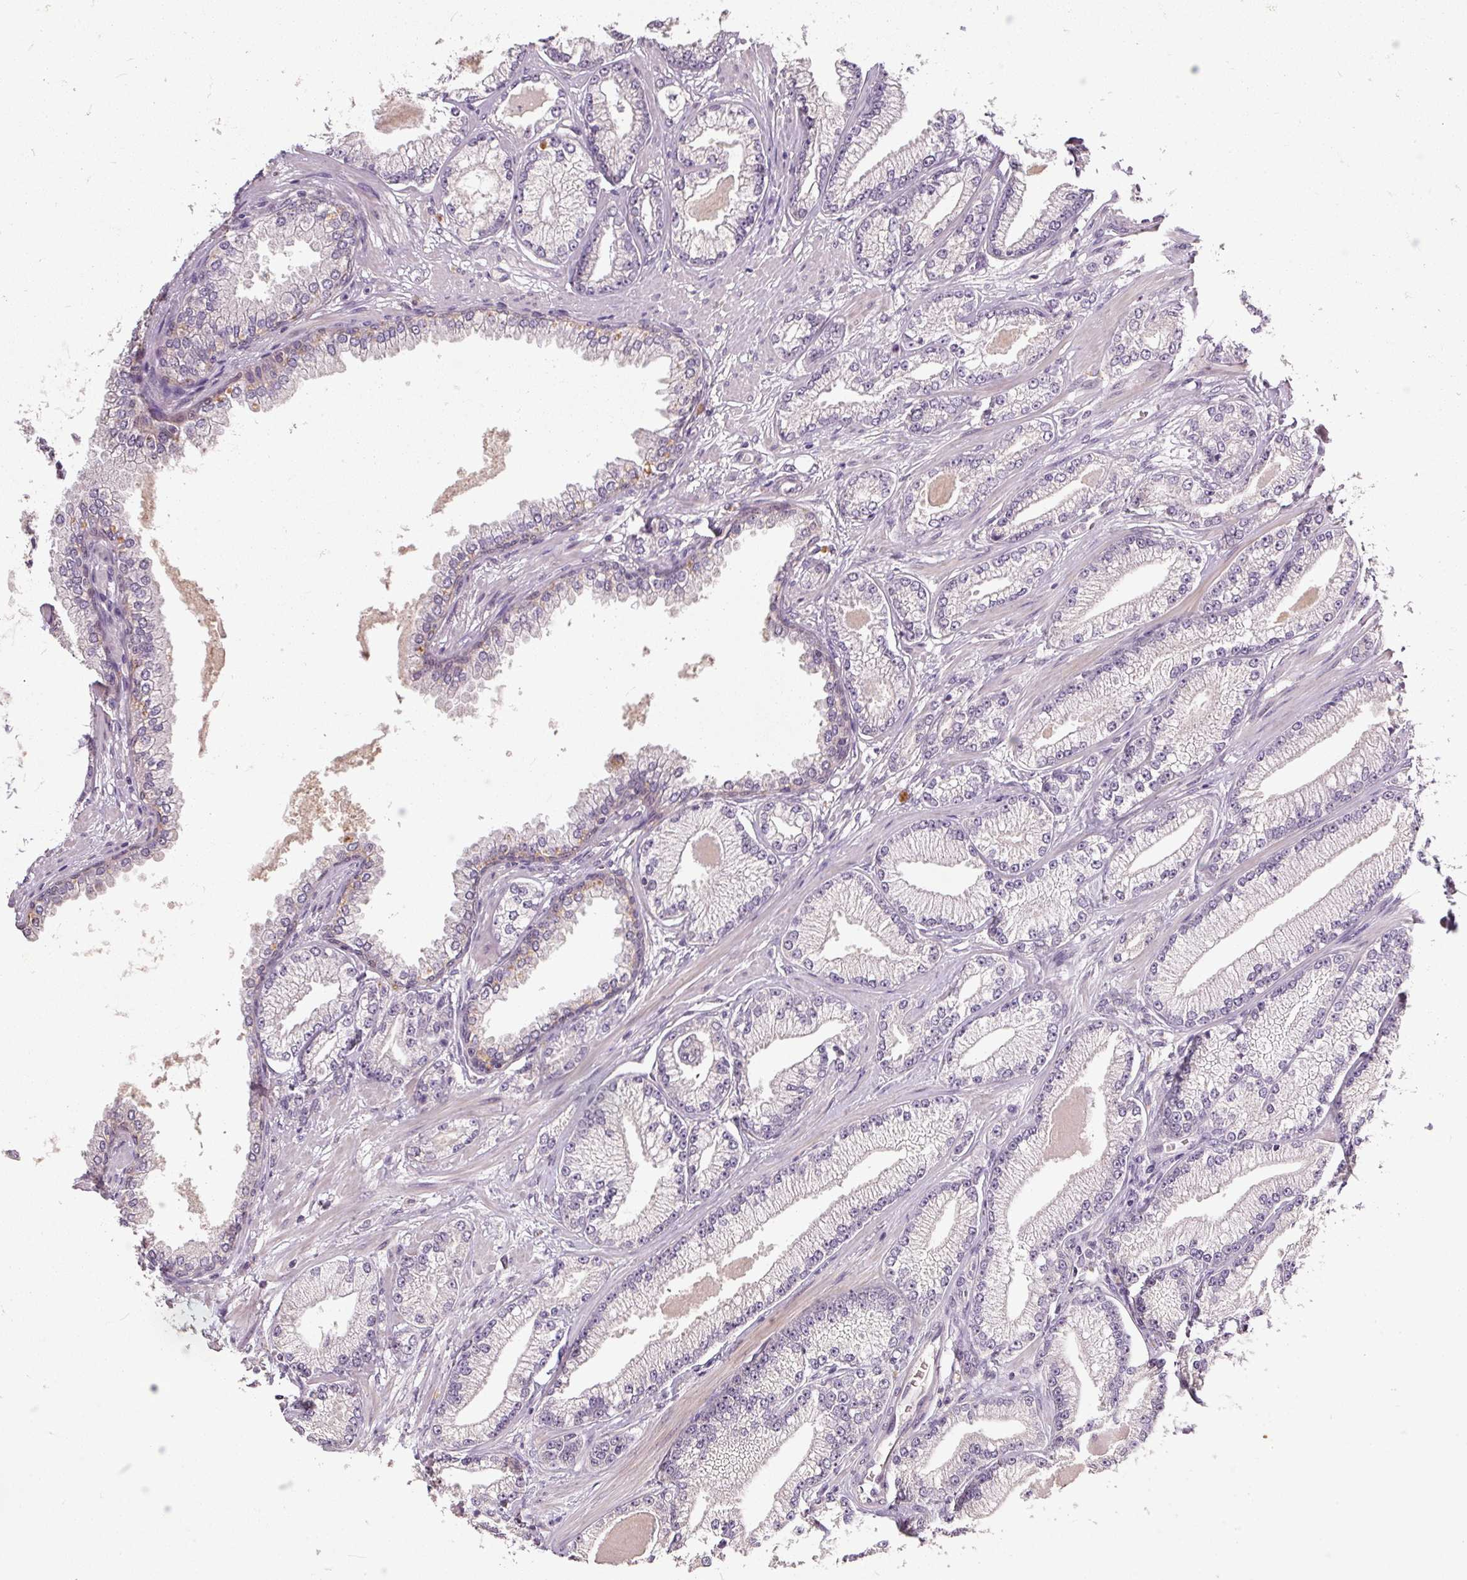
{"staining": {"intensity": "negative", "quantity": "none", "location": "none"}, "tissue": "prostate cancer", "cell_type": "Tumor cells", "image_type": "cancer", "snomed": [{"axis": "morphology", "description": "Adenocarcinoma, Low grade"}, {"axis": "topography", "description": "Prostate"}], "caption": "A high-resolution histopathology image shows IHC staining of adenocarcinoma (low-grade) (prostate), which shows no significant positivity in tumor cells. The staining was performed using DAB (3,3'-diaminobenzidine) to visualize the protein expression in brown, while the nuclei were stained in blue with hematoxylin (Magnification: 20x).", "gene": "CFAP65", "patient": {"sex": "male", "age": 64}}